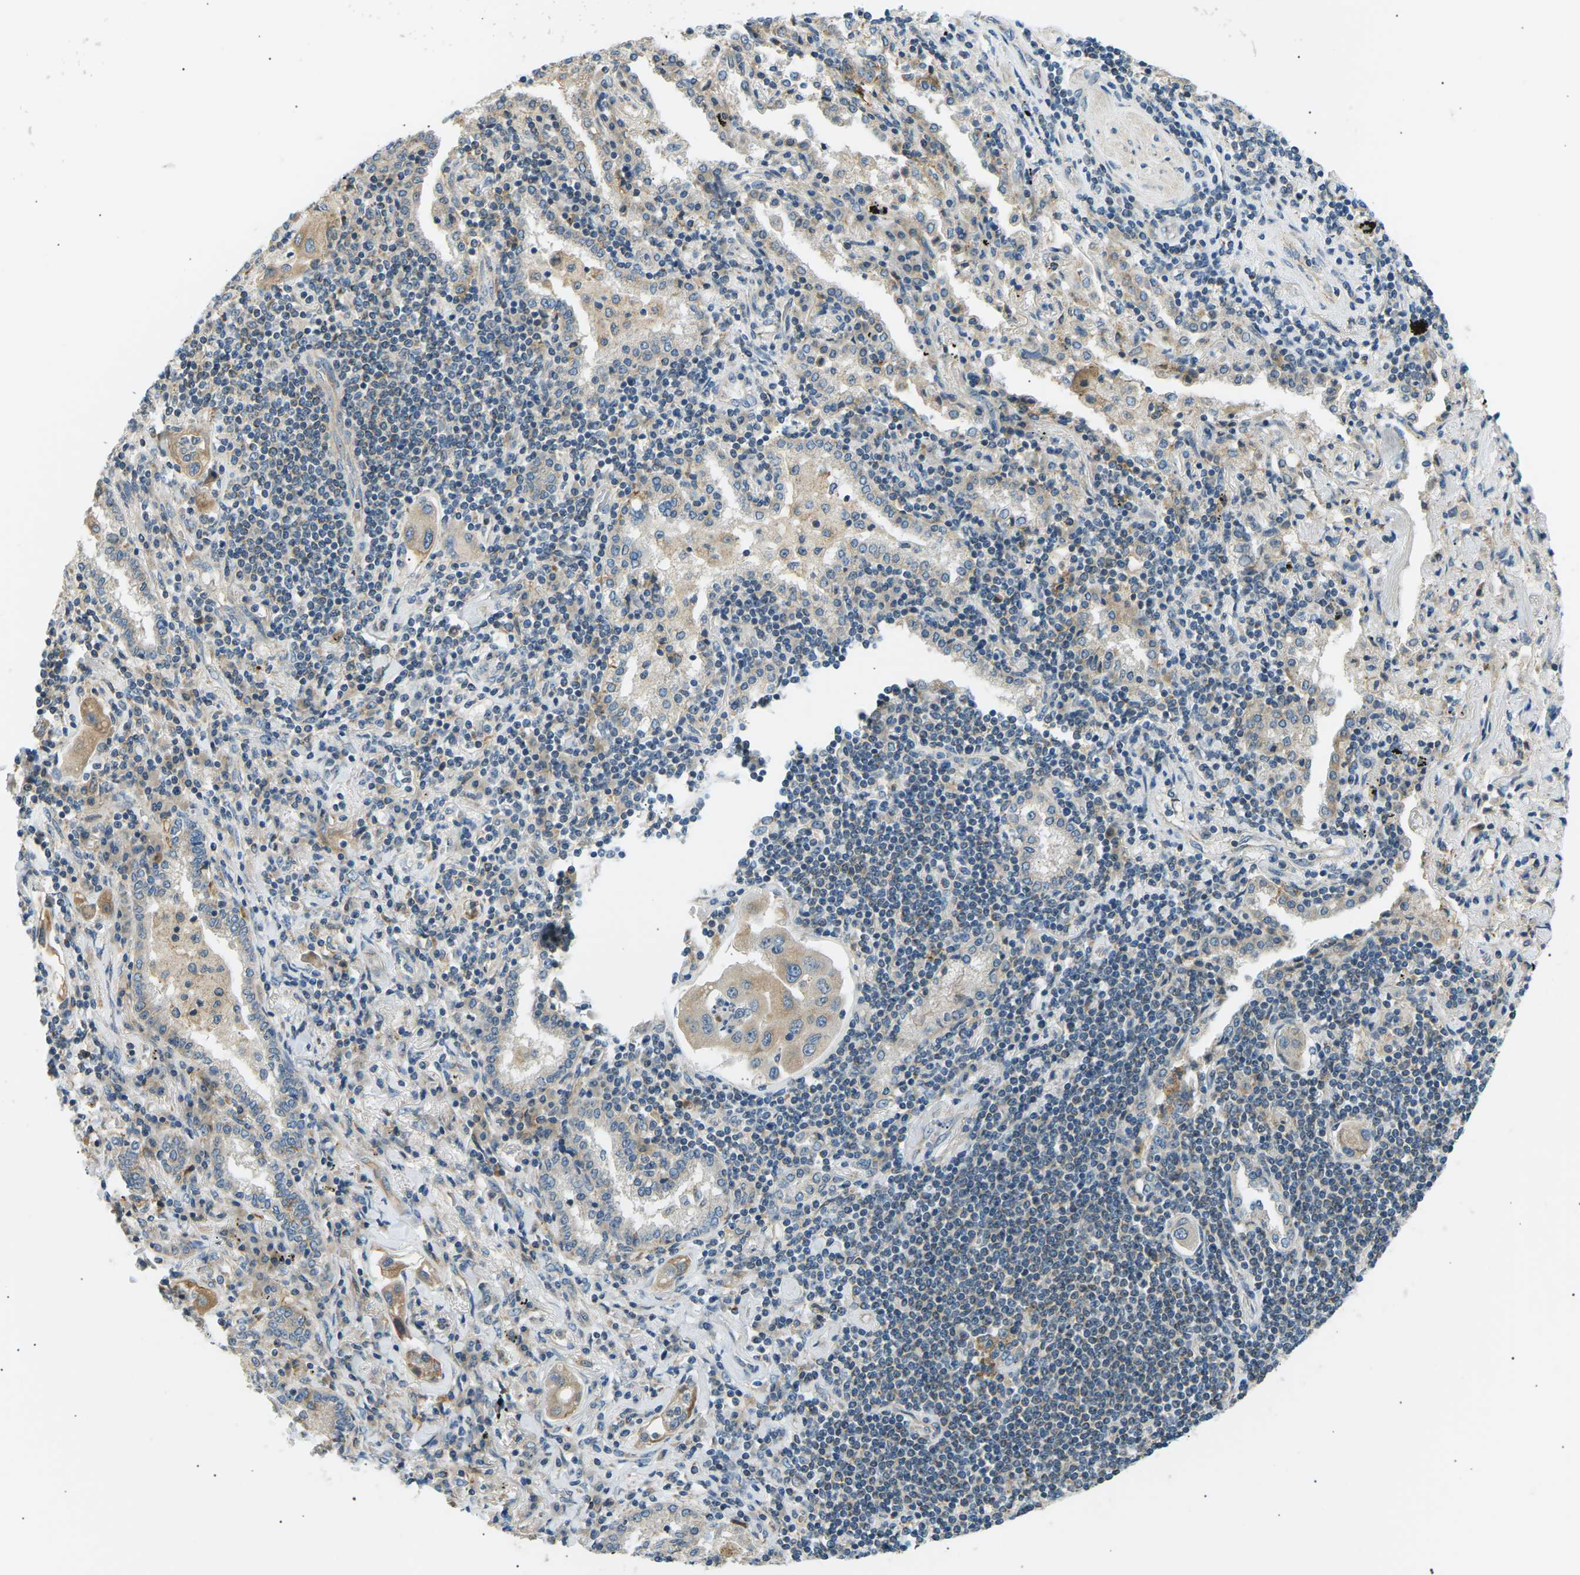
{"staining": {"intensity": "moderate", "quantity": "25%-75%", "location": "cytoplasmic/membranous"}, "tissue": "lung cancer", "cell_type": "Tumor cells", "image_type": "cancer", "snomed": [{"axis": "morphology", "description": "Adenocarcinoma, NOS"}, {"axis": "topography", "description": "Lung"}], "caption": "Lung cancer (adenocarcinoma) stained with a brown dye displays moderate cytoplasmic/membranous positive positivity in about 25%-75% of tumor cells.", "gene": "TBC1D8", "patient": {"sex": "female", "age": 65}}